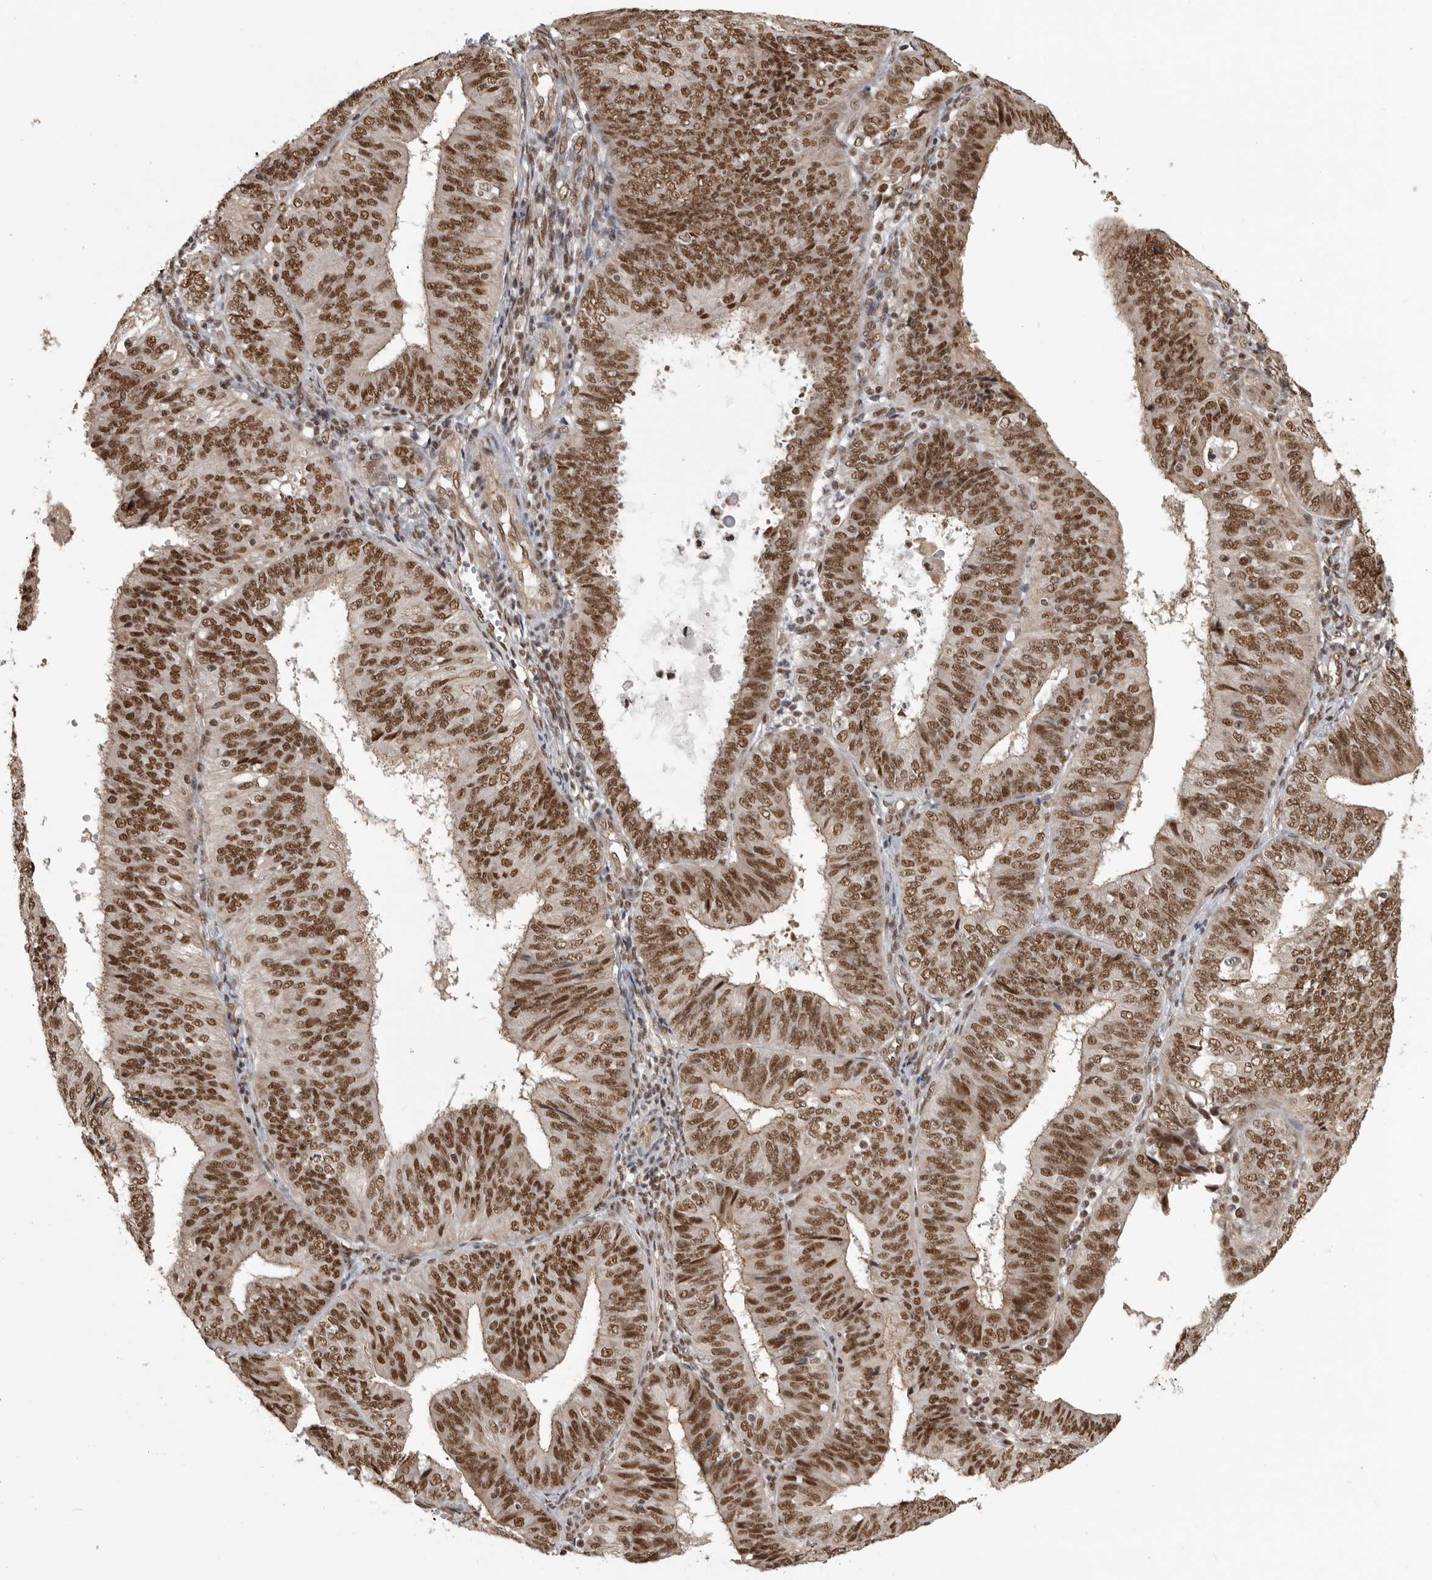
{"staining": {"intensity": "strong", "quantity": ">75%", "location": "nuclear"}, "tissue": "endometrial cancer", "cell_type": "Tumor cells", "image_type": "cancer", "snomed": [{"axis": "morphology", "description": "Adenocarcinoma, NOS"}, {"axis": "topography", "description": "Endometrium"}], "caption": "Endometrial cancer (adenocarcinoma) was stained to show a protein in brown. There is high levels of strong nuclear positivity in approximately >75% of tumor cells.", "gene": "CBLL1", "patient": {"sex": "female", "age": 58}}